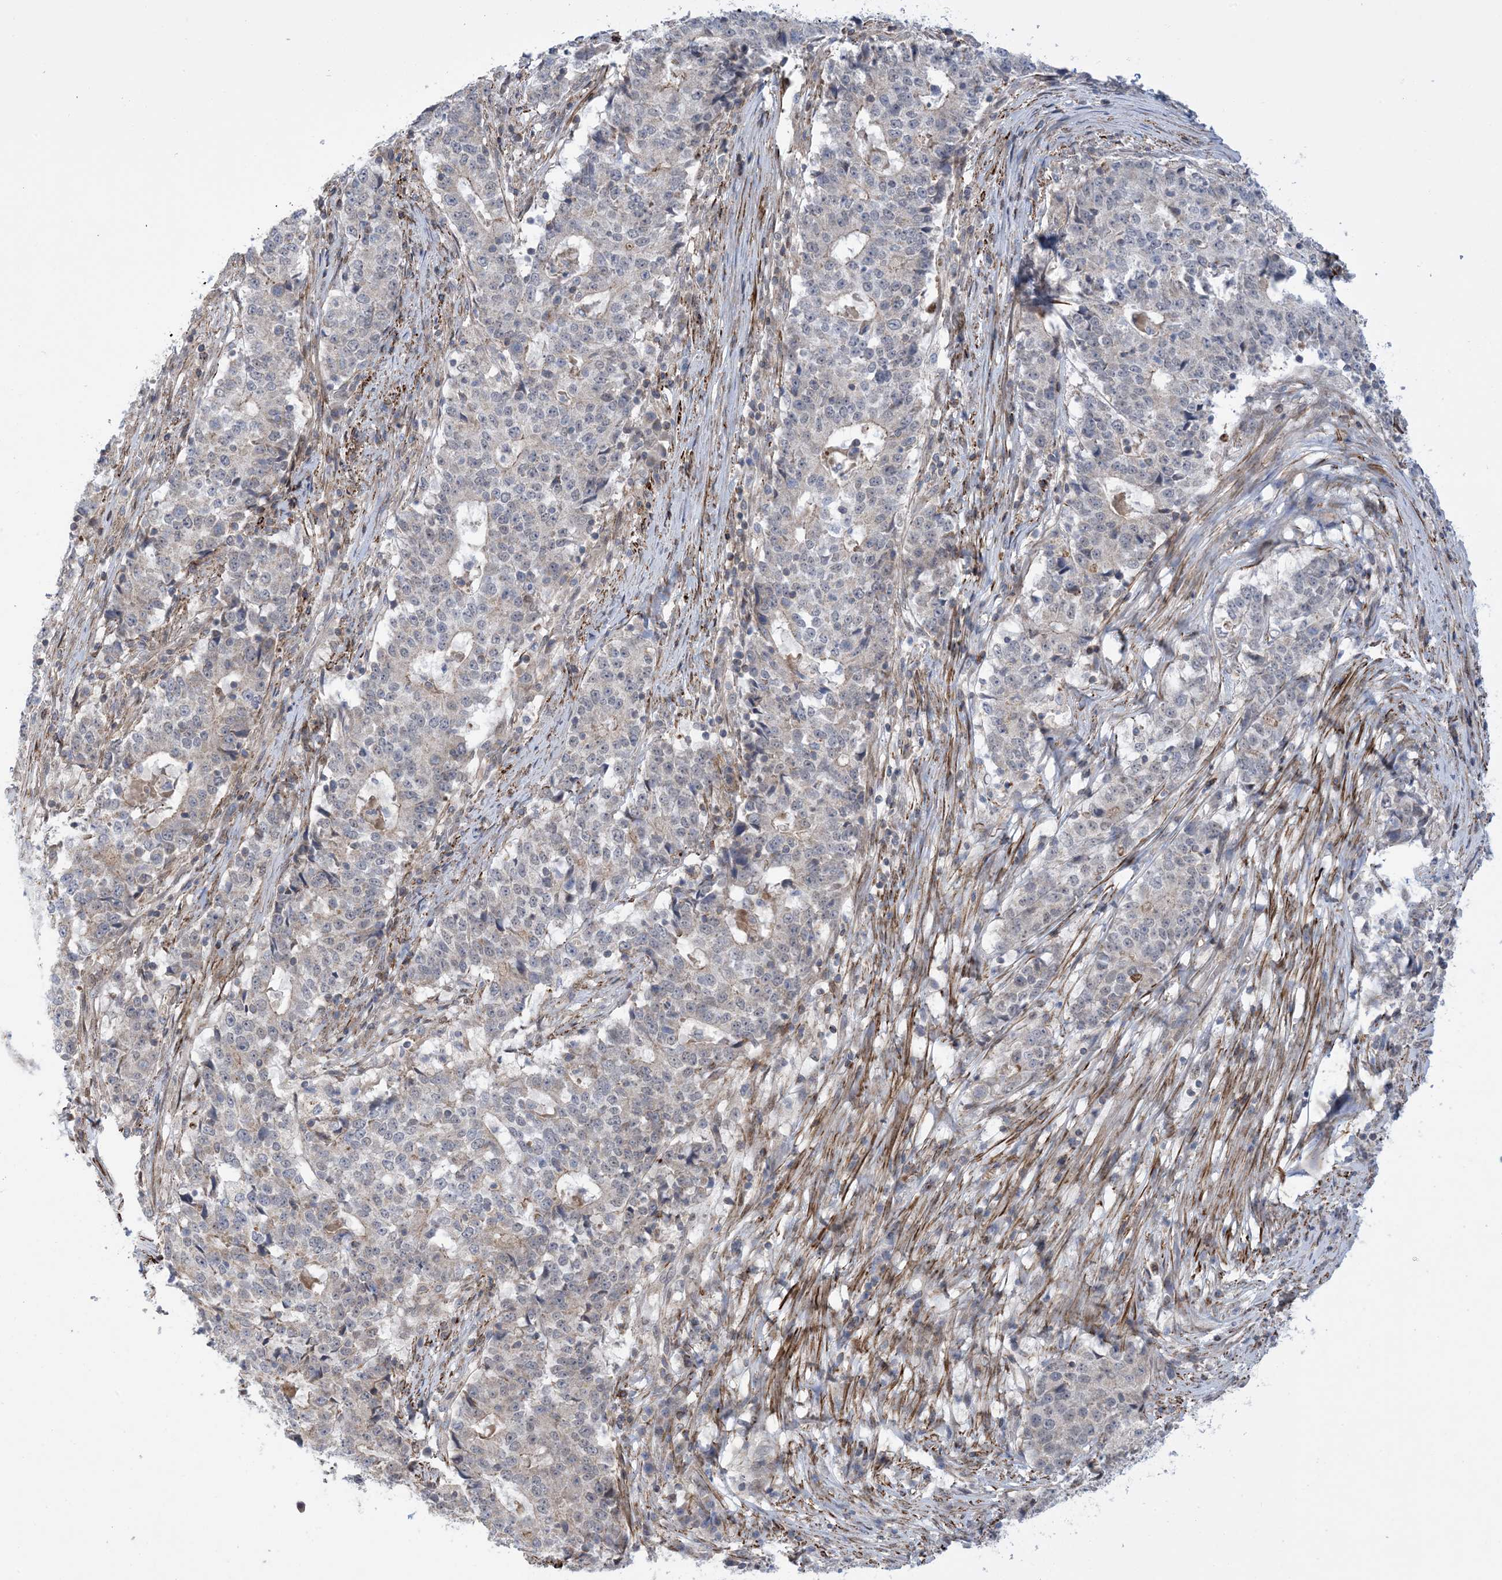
{"staining": {"intensity": "weak", "quantity": "<25%", "location": "cytoplasmic/membranous"}, "tissue": "stomach cancer", "cell_type": "Tumor cells", "image_type": "cancer", "snomed": [{"axis": "morphology", "description": "Adenocarcinoma, NOS"}, {"axis": "topography", "description": "Stomach"}], "caption": "This is an immunohistochemistry (IHC) image of human stomach cancer (adenocarcinoma). There is no staining in tumor cells.", "gene": "ZNF8", "patient": {"sex": "male", "age": 59}}